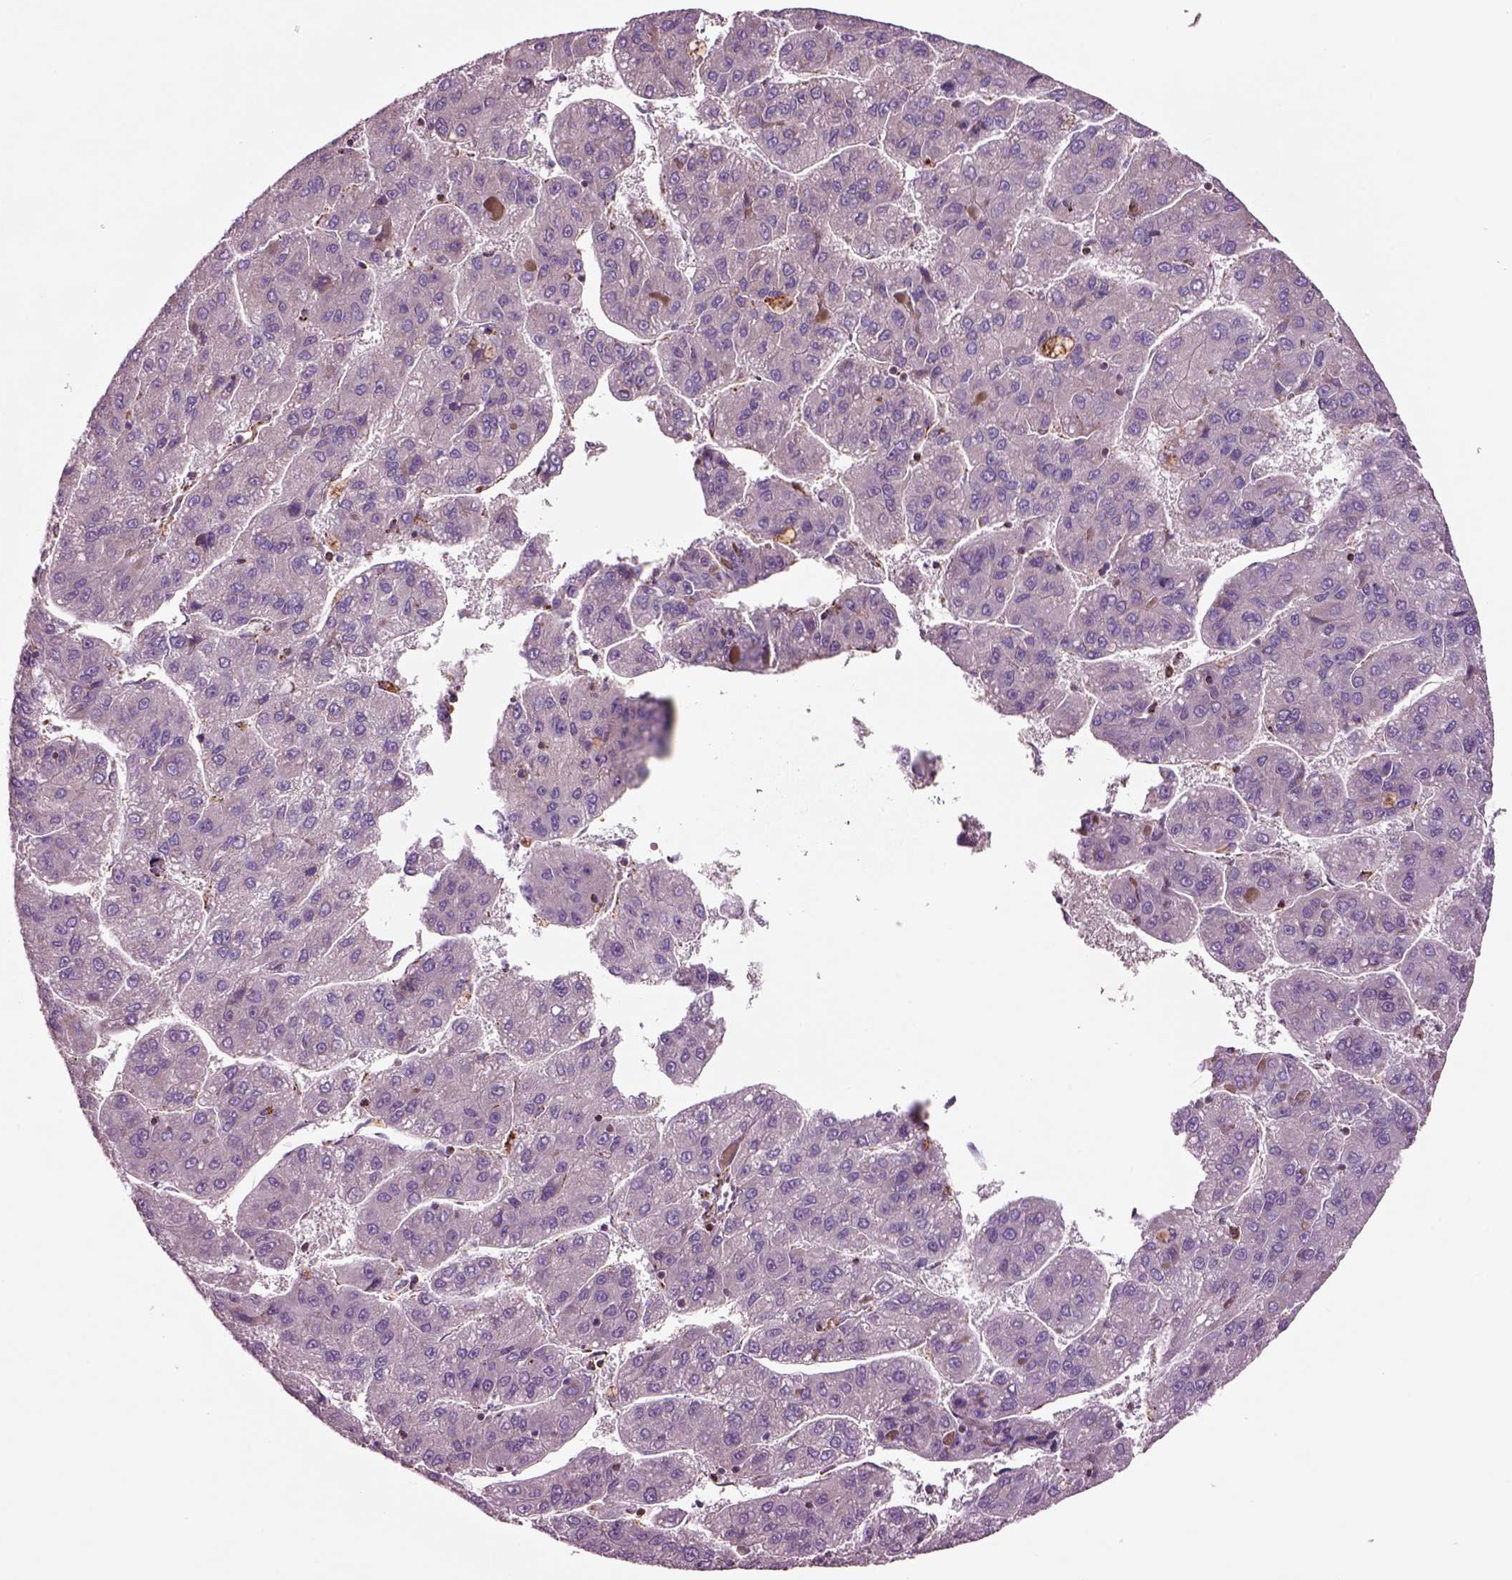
{"staining": {"intensity": "negative", "quantity": "none", "location": "none"}, "tissue": "liver cancer", "cell_type": "Tumor cells", "image_type": "cancer", "snomed": [{"axis": "morphology", "description": "Carcinoma, Hepatocellular, NOS"}, {"axis": "topography", "description": "Liver"}], "caption": "There is no significant positivity in tumor cells of hepatocellular carcinoma (liver). Brightfield microscopy of IHC stained with DAB (3,3'-diaminobenzidine) (brown) and hematoxylin (blue), captured at high magnification.", "gene": "SLC25A24", "patient": {"sex": "female", "age": 82}}